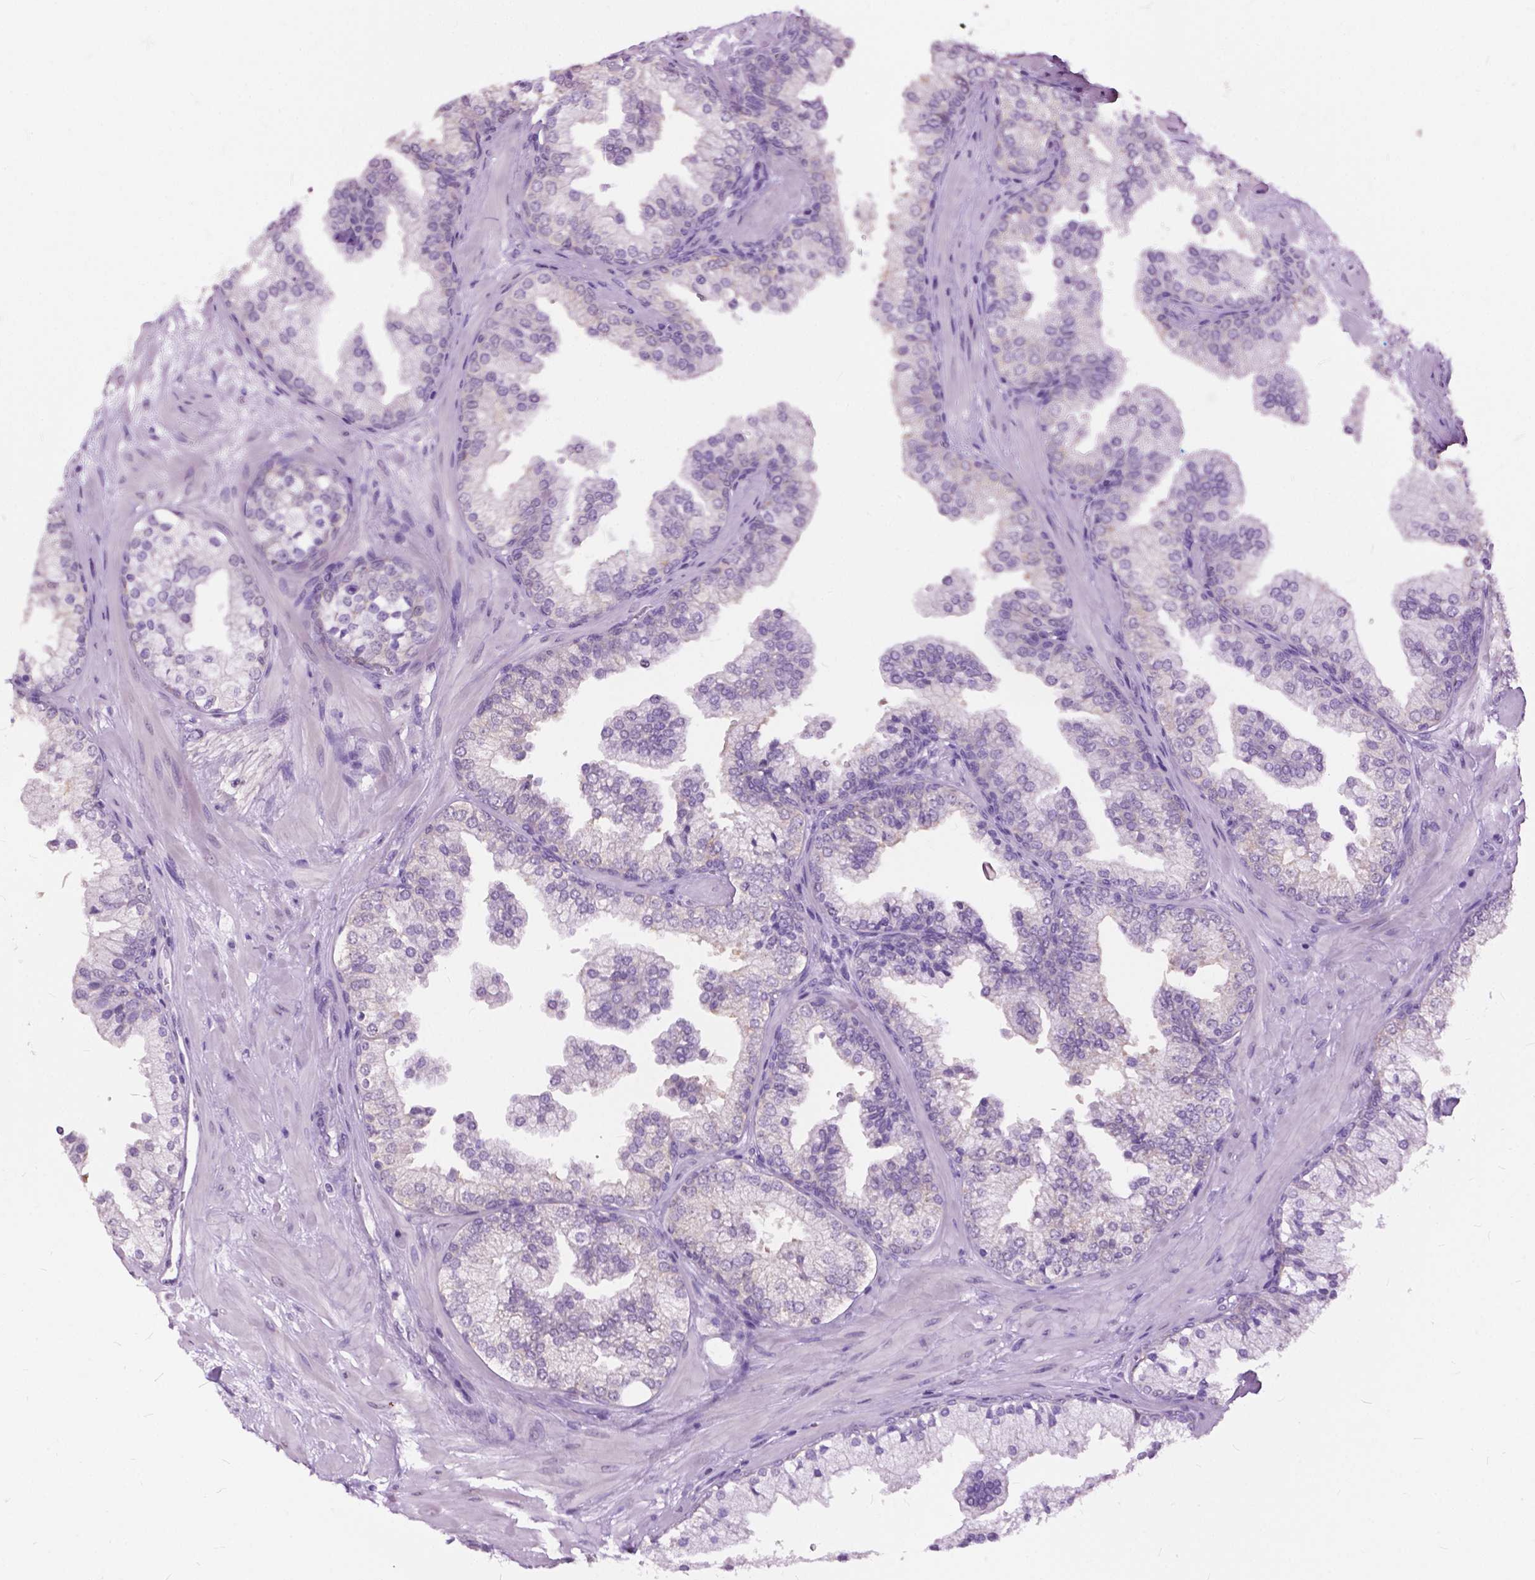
{"staining": {"intensity": "negative", "quantity": "none", "location": "none"}, "tissue": "prostate", "cell_type": "Glandular cells", "image_type": "normal", "snomed": [{"axis": "morphology", "description": "Normal tissue, NOS"}, {"axis": "topography", "description": "Prostate"}, {"axis": "topography", "description": "Peripheral nerve tissue"}], "caption": "Immunohistochemistry (IHC) of benign human prostate exhibits no positivity in glandular cells. (Stains: DAB IHC with hematoxylin counter stain, Microscopy: brightfield microscopy at high magnification).", "gene": "GPR37L1", "patient": {"sex": "male", "age": 61}}